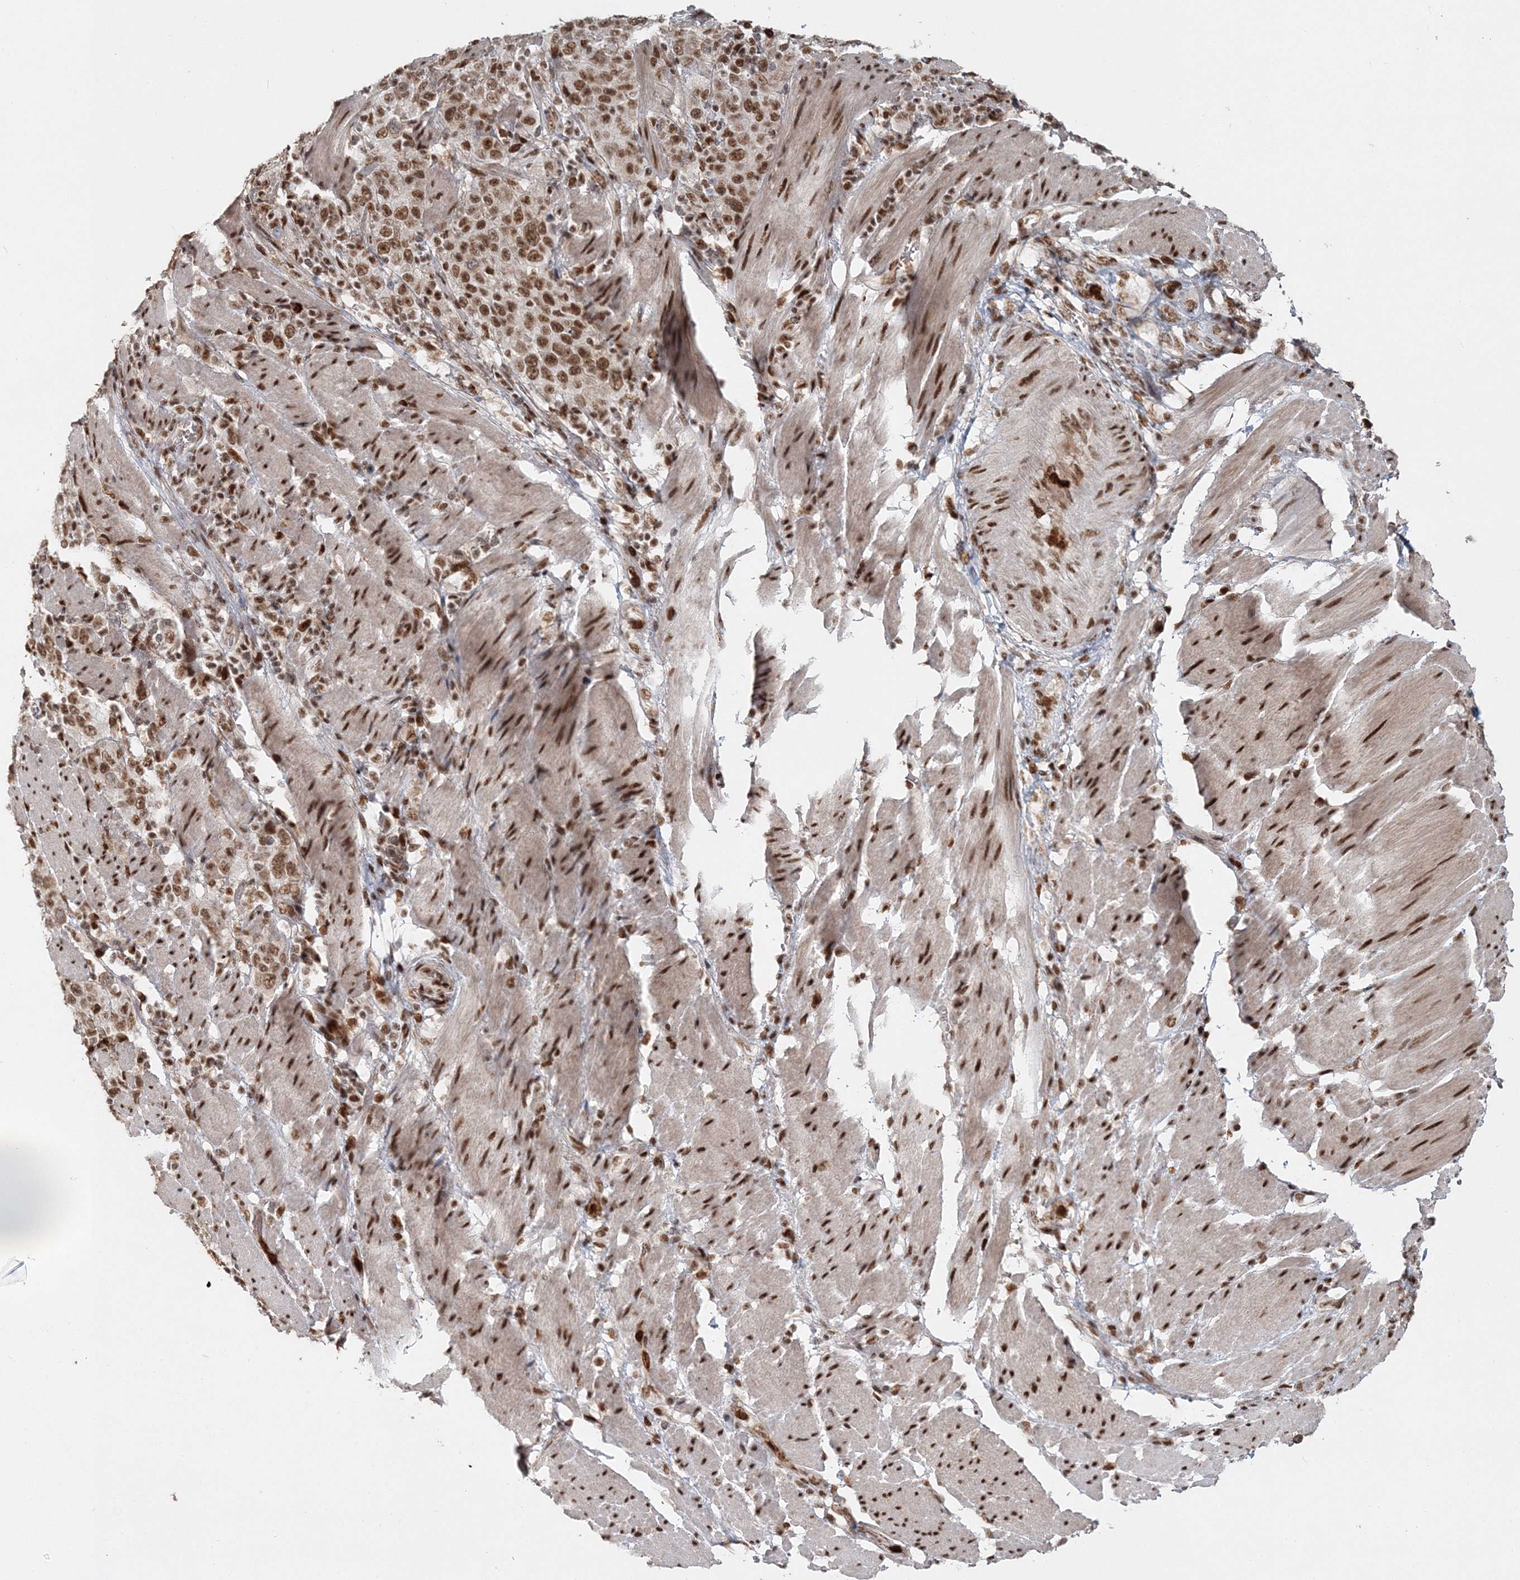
{"staining": {"intensity": "strong", "quantity": ">75%", "location": "nuclear"}, "tissue": "stomach cancer", "cell_type": "Tumor cells", "image_type": "cancer", "snomed": [{"axis": "morphology", "description": "Adenocarcinoma, NOS"}, {"axis": "topography", "description": "Stomach"}], "caption": "Tumor cells demonstrate high levels of strong nuclear staining in approximately >75% of cells in human stomach adenocarcinoma. (Brightfield microscopy of DAB IHC at high magnification).", "gene": "QRICH1", "patient": {"sex": "male", "age": 48}}